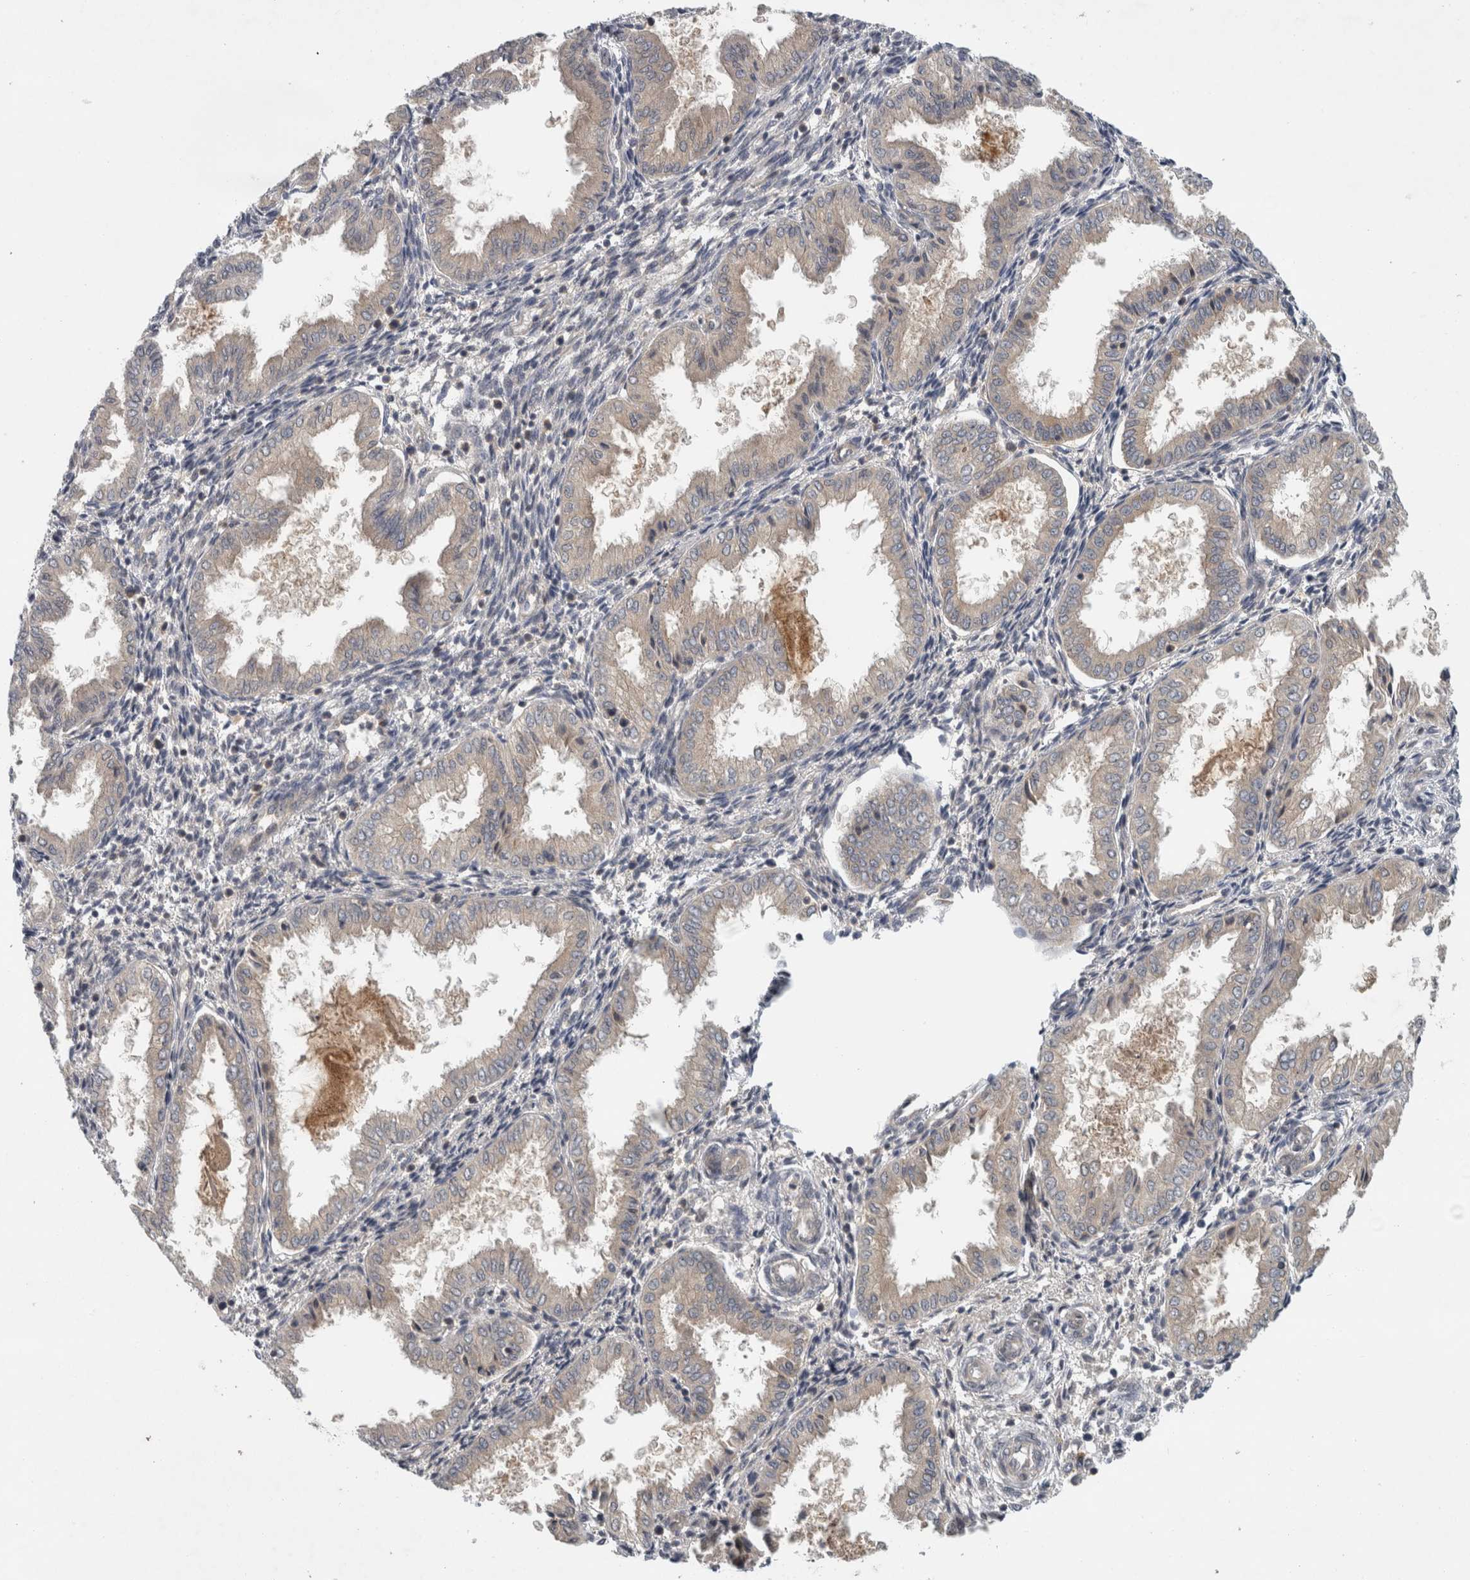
{"staining": {"intensity": "weak", "quantity": "<25%", "location": "cytoplasmic/membranous"}, "tissue": "endometrium", "cell_type": "Cells in endometrial stroma", "image_type": "normal", "snomed": [{"axis": "morphology", "description": "Normal tissue, NOS"}, {"axis": "topography", "description": "Endometrium"}], "caption": "A high-resolution photomicrograph shows IHC staining of normal endometrium, which shows no significant staining in cells in endometrial stroma. (Brightfield microscopy of DAB immunohistochemistry (IHC) at high magnification).", "gene": "AASDHPPT", "patient": {"sex": "female", "age": 33}}